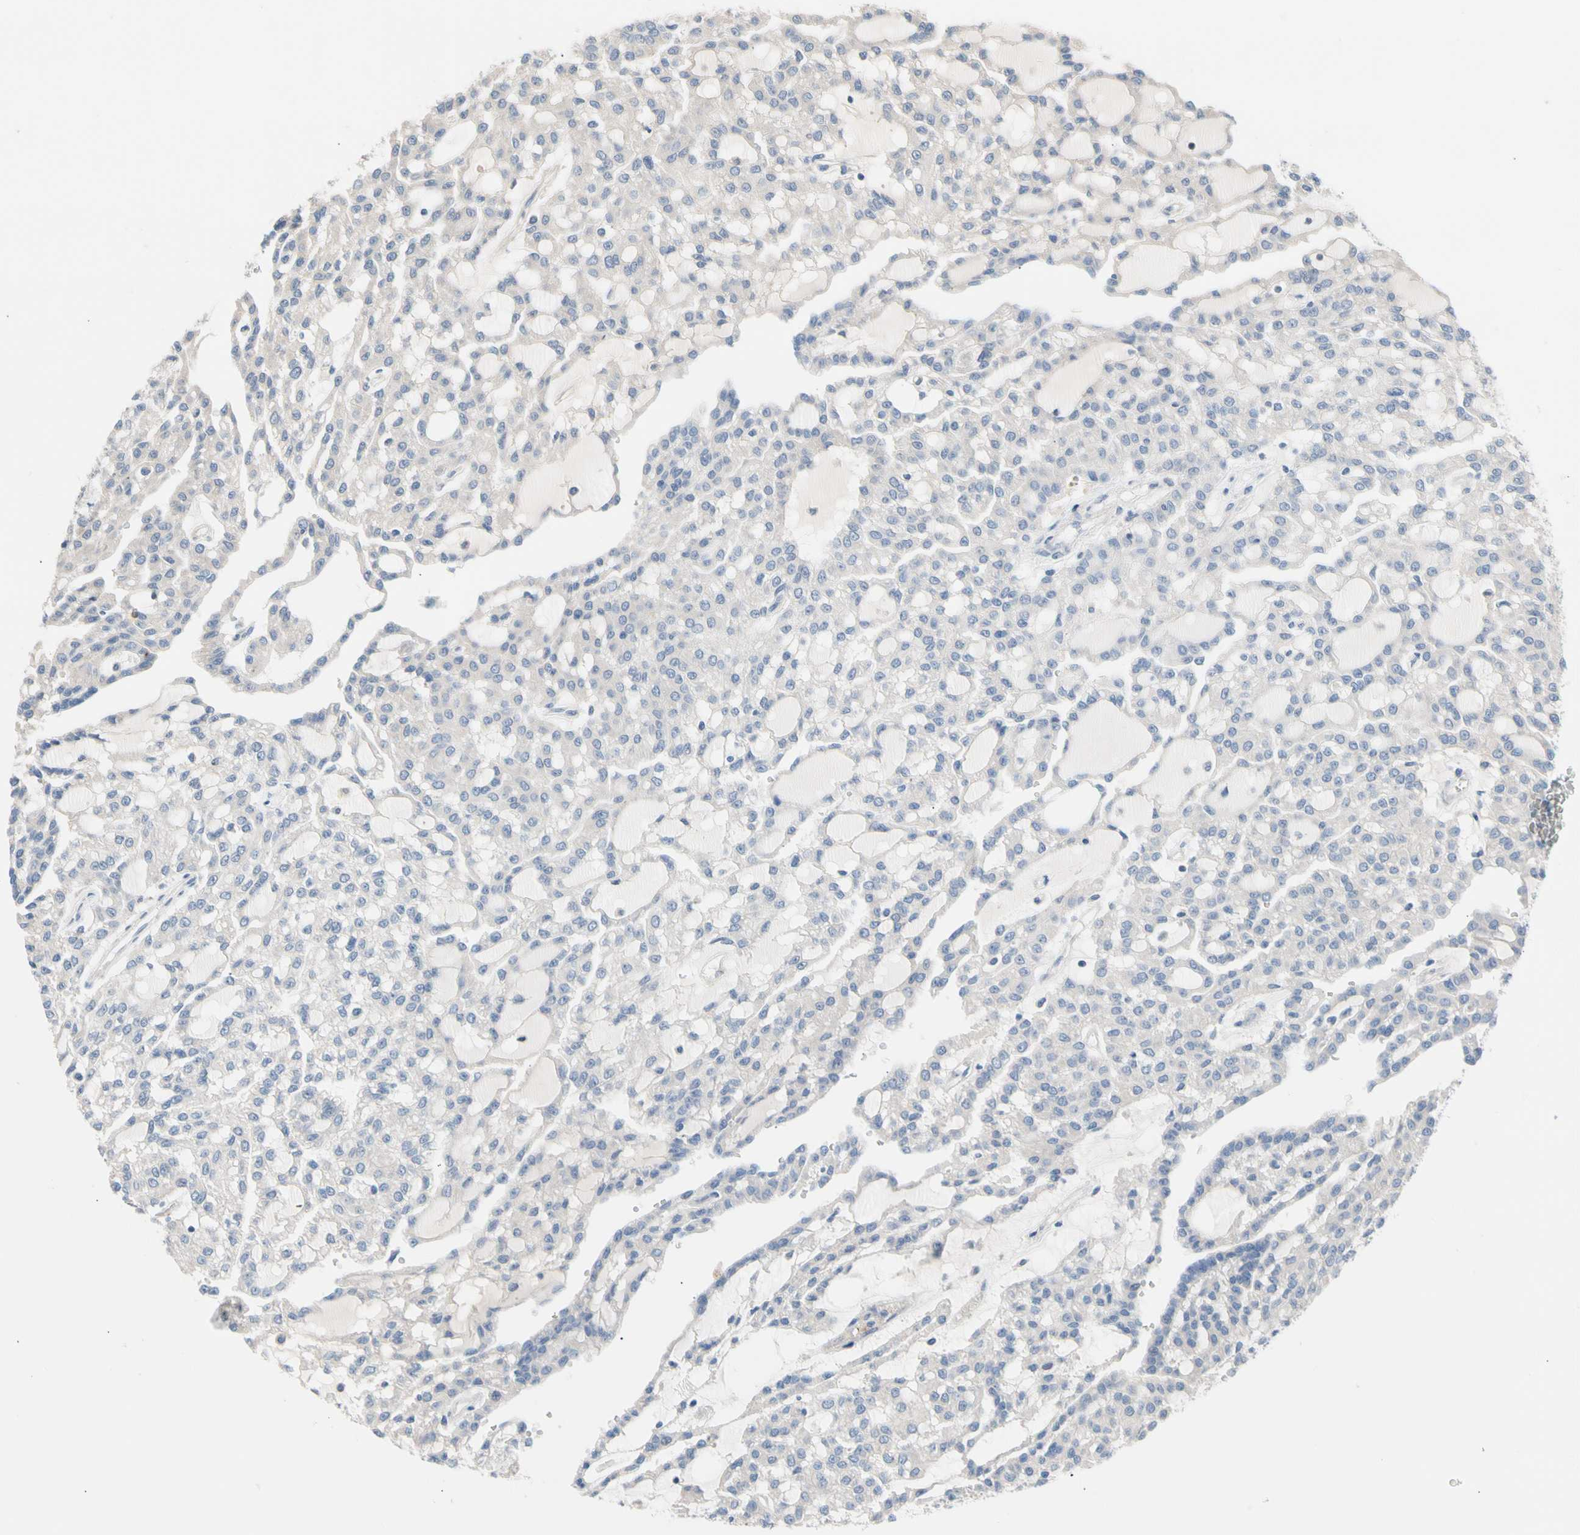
{"staining": {"intensity": "negative", "quantity": "none", "location": "none"}, "tissue": "renal cancer", "cell_type": "Tumor cells", "image_type": "cancer", "snomed": [{"axis": "morphology", "description": "Adenocarcinoma, NOS"}, {"axis": "topography", "description": "Kidney"}], "caption": "Tumor cells show no significant expression in renal cancer (adenocarcinoma).", "gene": "CNST", "patient": {"sex": "male", "age": 63}}